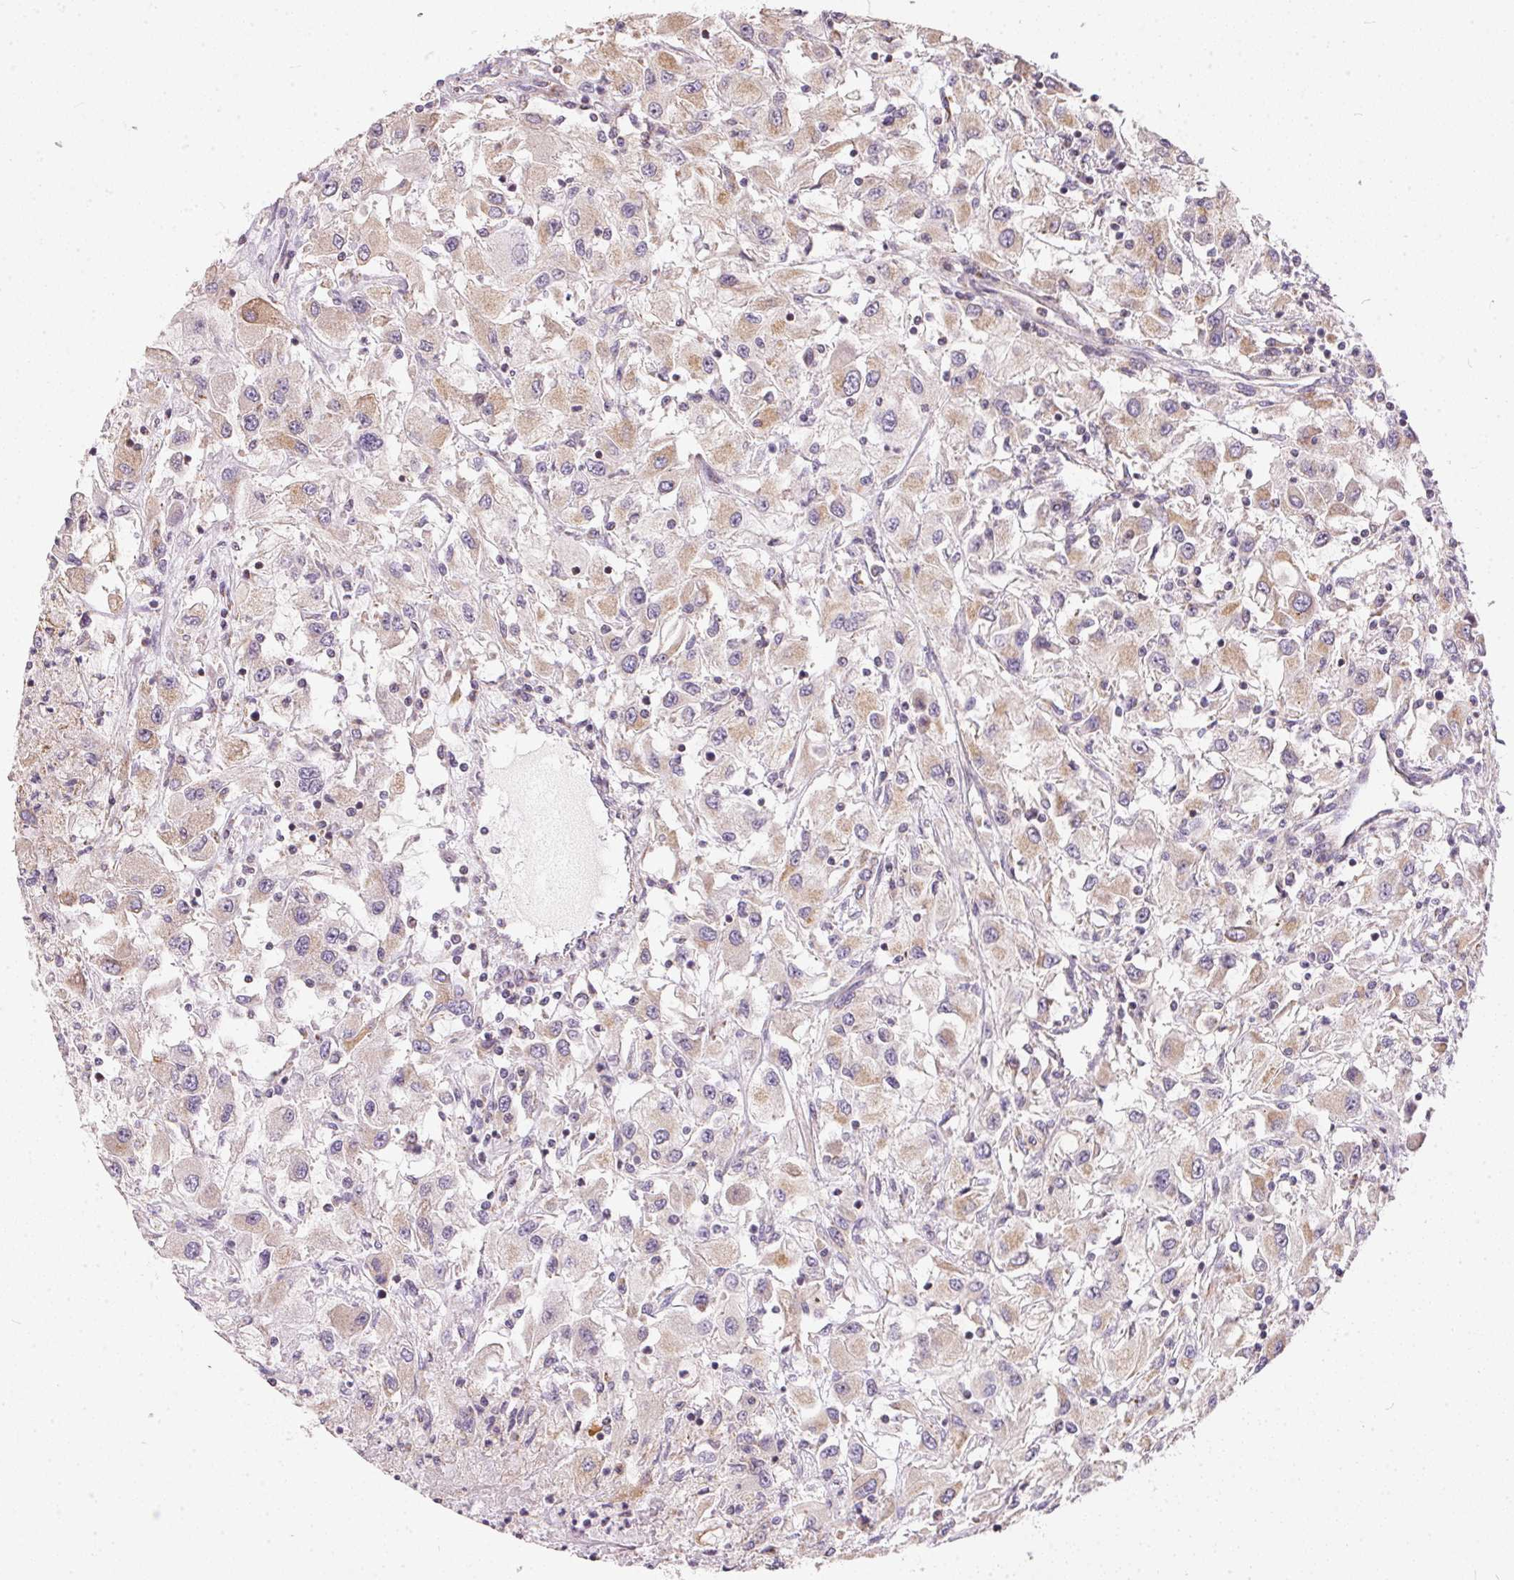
{"staining": {"intensity": "weak", "quantity": "25%-75%", "location": "cytoplasmic/membranous"}, "tissue": "renal cancer", "cell_type": "Tumor cells", "image_type": "cancer", "snomed": [{"axis": "morphology", "description": "Adenocarcinoma, NOS"}, {"axis": "topography", "description": "Kidney"}], "caption": "This micrograph shows IHC staining of renal cancer (adenocarcinoma), with low weak cytoplasmic/membranous expression in approximately 25%-75% of tumor cells.", "gene": "VWA5B2", "patient": {"sex": "female", "age": 67}}